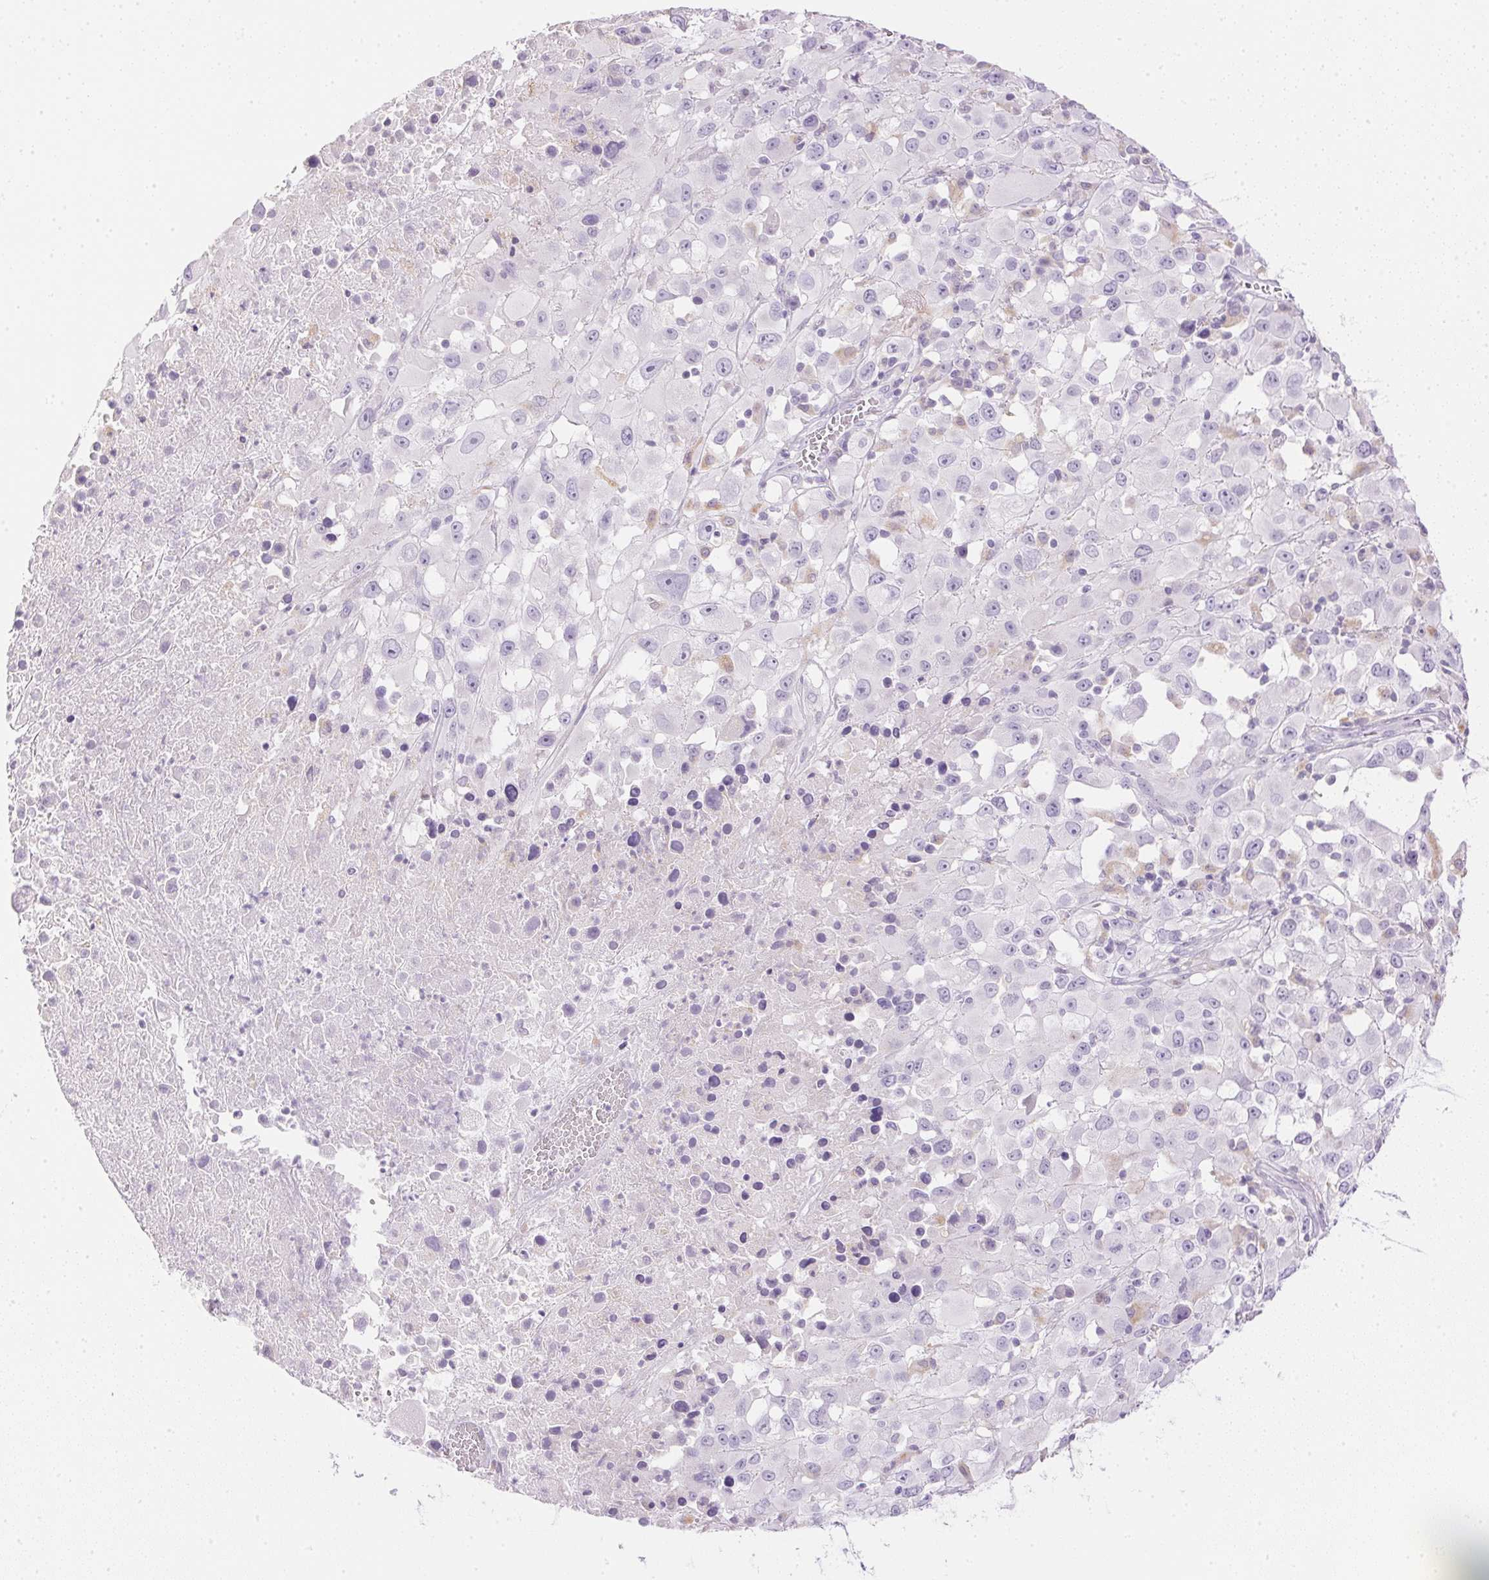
{"staining": {"intensity": "negative", "quantity": "none", "location": "none"}, "tissue": "melanoma", "cell_type": "Tumor cells", "image_type": "cancer", "snomed": [{"axis": "morphology", "description": "Malignant melanoma, Metastatic site"}, {"axis": "topography", "description": "Soft tissue"}], "caption": "IHC micrograph of malignant melanoma (metastatic site) stained for a protein (brown), which reveals no staining in tumor cells. (Brightfield microscopy of DAB IHC at high magnification).", "gene": "ATP6V1G3", "patient": {"sex": "male", "age": 50}}